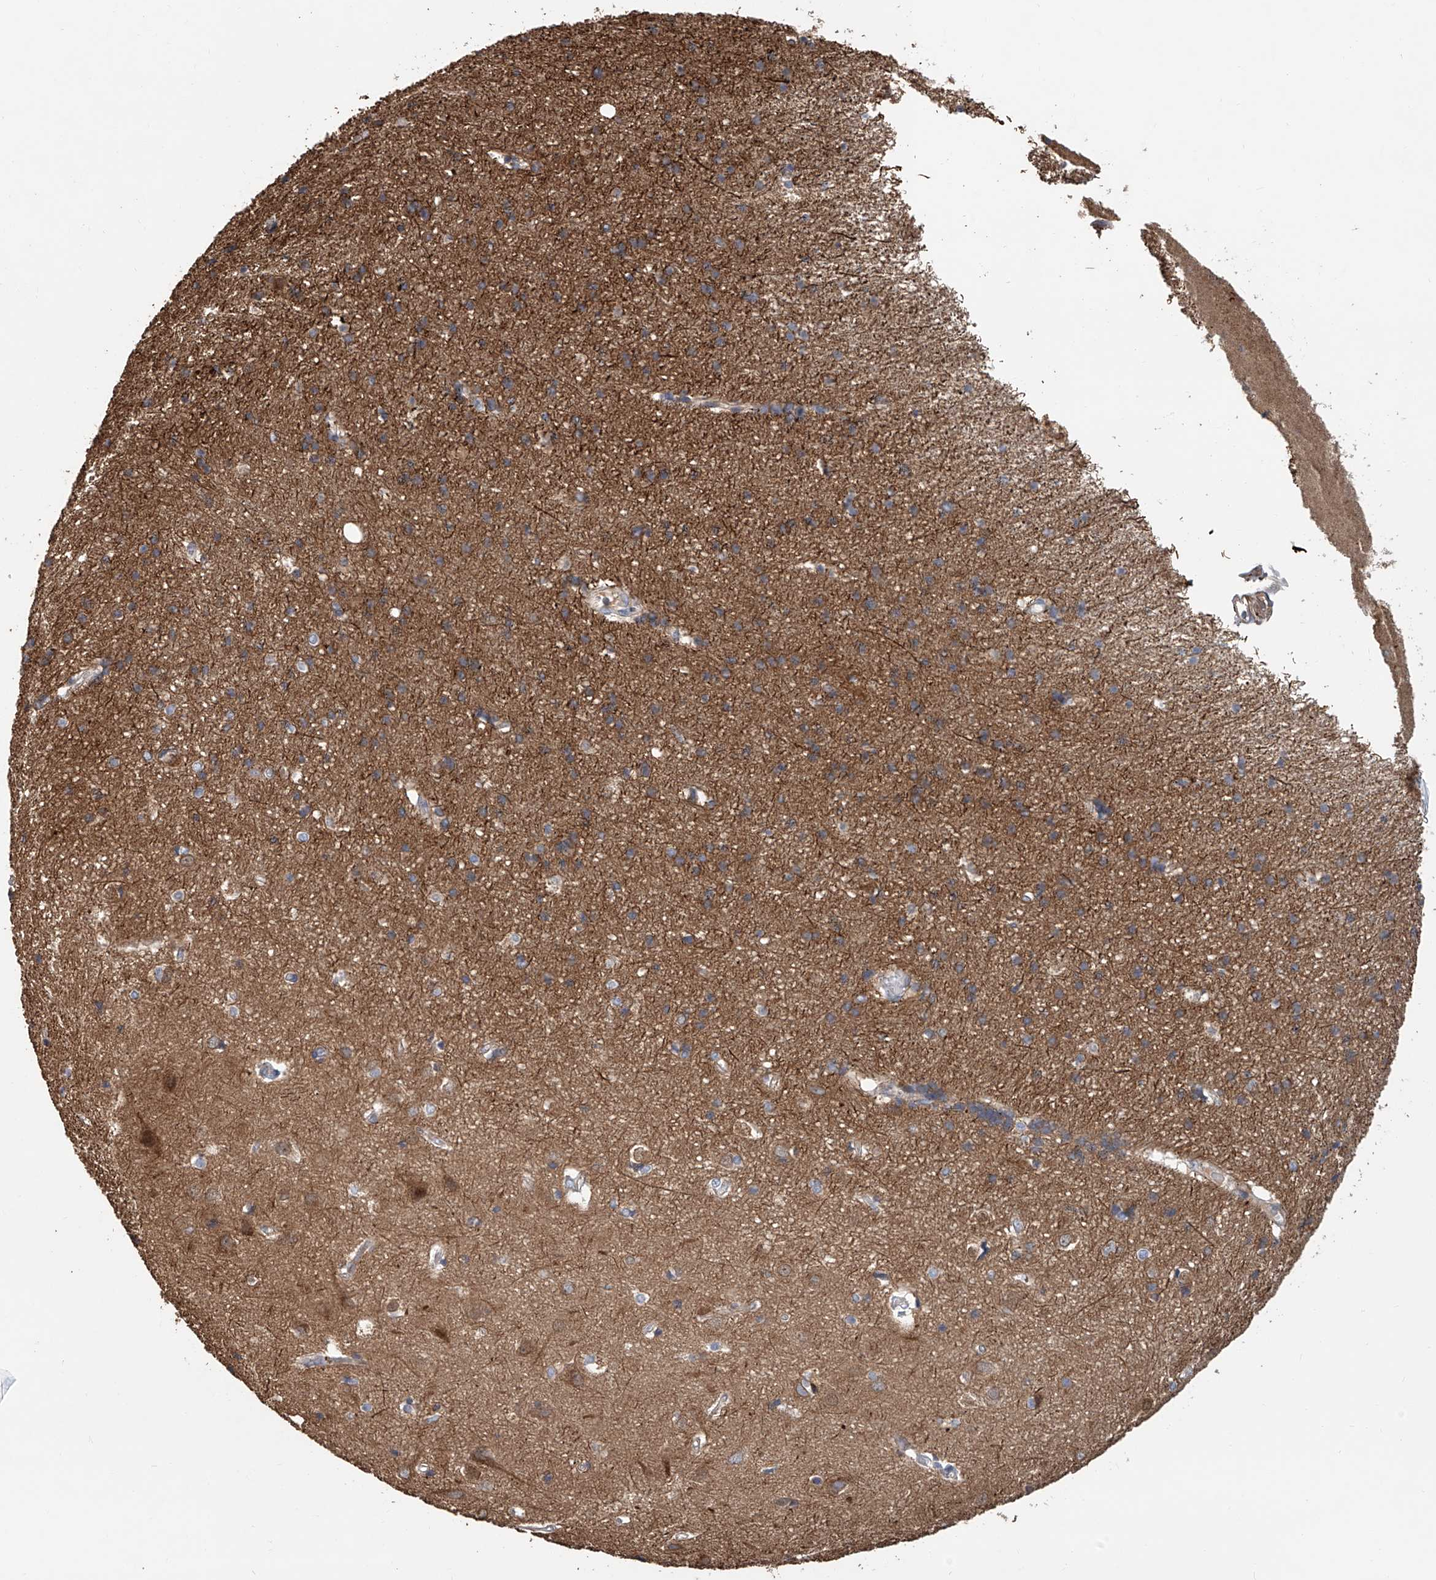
{"staining": {"intensity": "weak", "quantity": "25%-75%", "location": "cytoplasmic/membranous"}, "tissue": "cerebral cortex", "cell_type": "Endothelial cells", "image_type": "normal", "snomed": [{"axis": "morphology", "description": "Normal tissue, NOS"}, {"axis": "topography", "description": "Cerebral cortex"}], "caption": "Immunohistochemistry micrograph of unremarkable human cerebral cortex stained for a protein (brown), which displays low levels of weak cytoplasmic/membranous staining in approximately 25%-75% of endothelial cells.", "gene": "HGSNAT", "patient": {"sex": "male", "age": 54}}